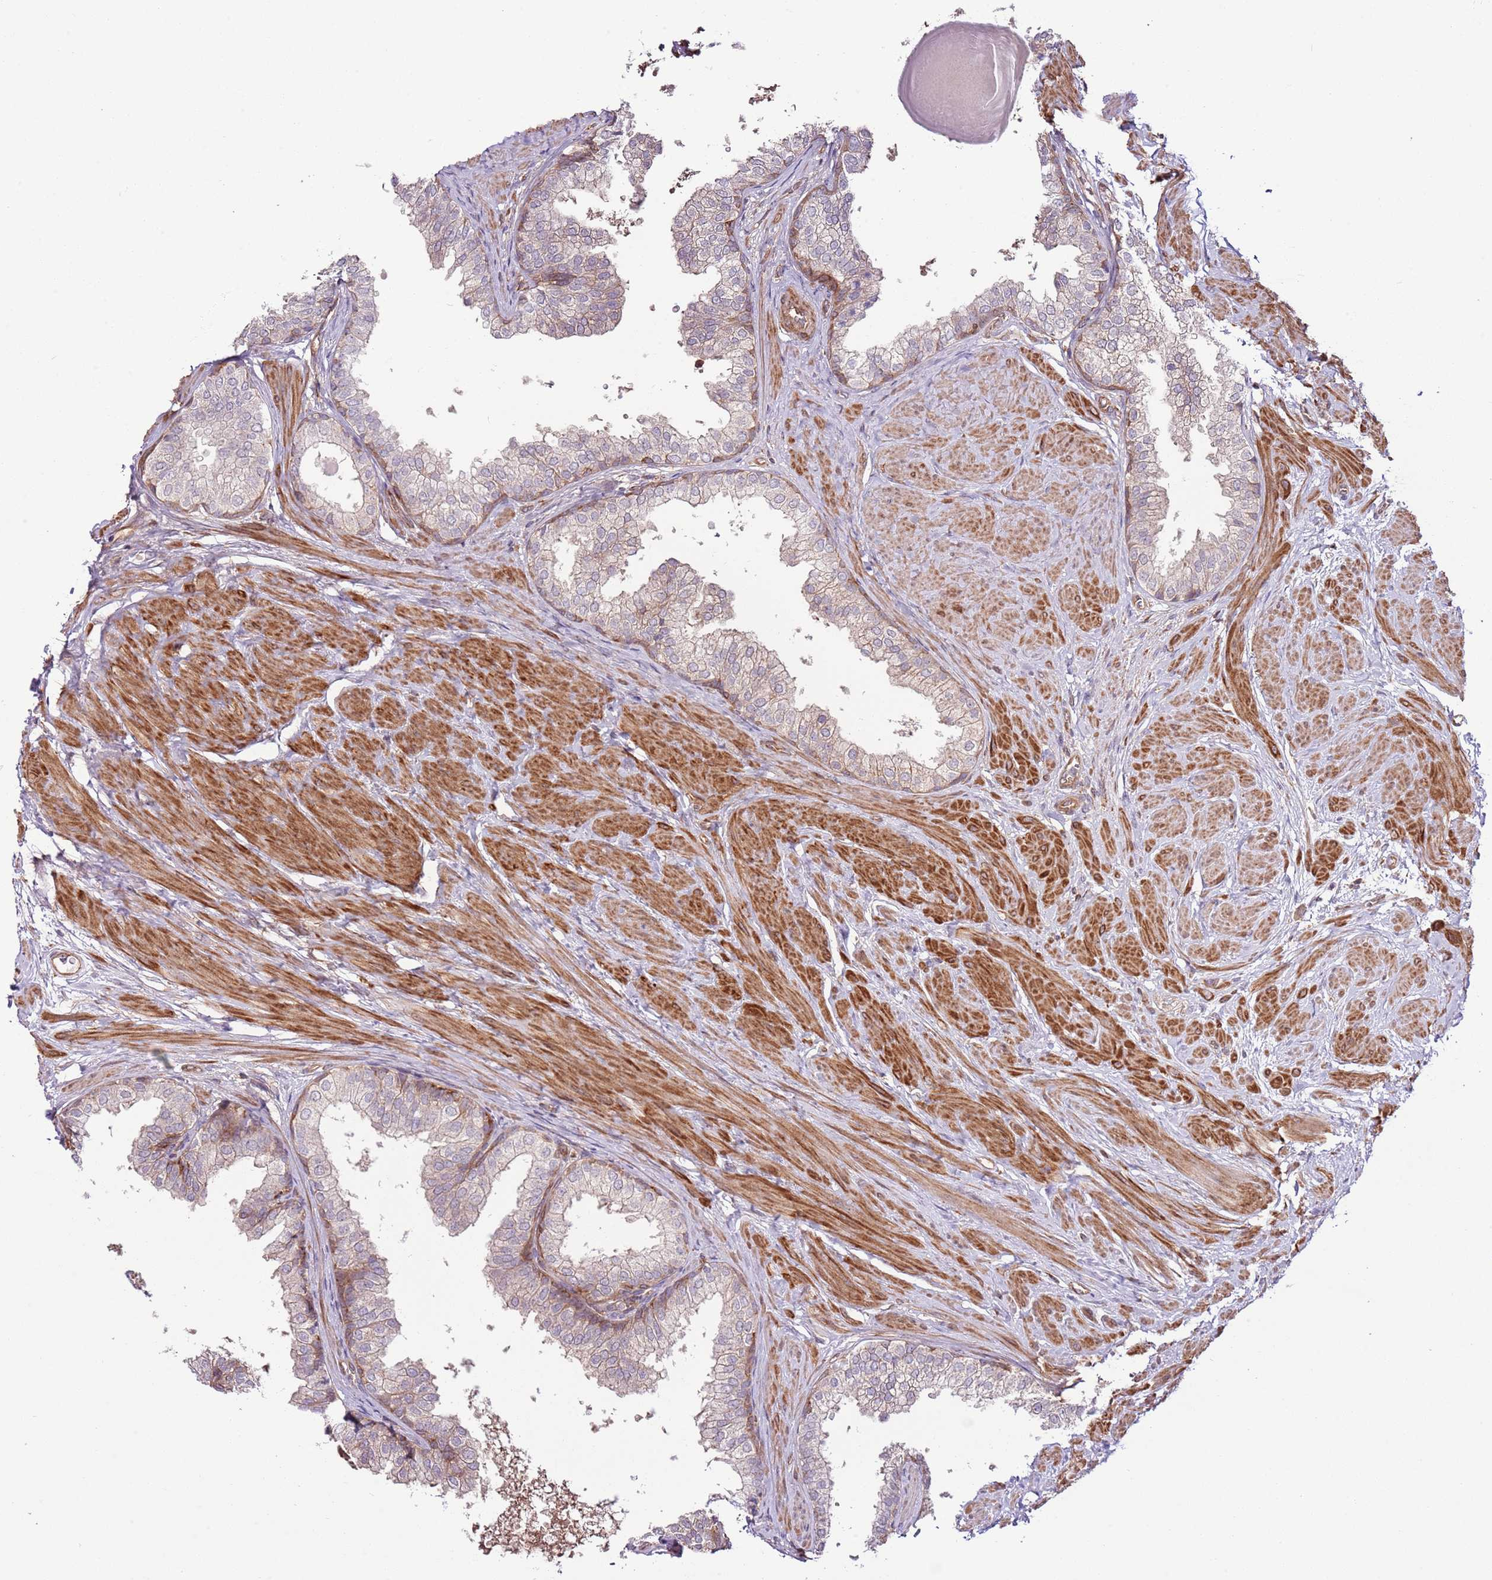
{"staining": {"intensity": "weak", "quantity": ">75%", "location": "cytoplasmic/membranous"}, "tissue": "prostate", "cell_type": "Glandular cells", "image_type": "normal", "snomed": [{"axis": "morphology", "description": "Normal tissue, NOS"}, {"axis": "topography", "description": "Prostate"}], "caption": "Immunohistochemistry (IHC) photomicrograph of benign prostate stained for a protein (brown), which shows low levels of weak cytoplasmic/membranous staining in approximately >75% of glandular cells.", "gene": "LPIN2", "patient": {"sex": "male", "age": 48}}